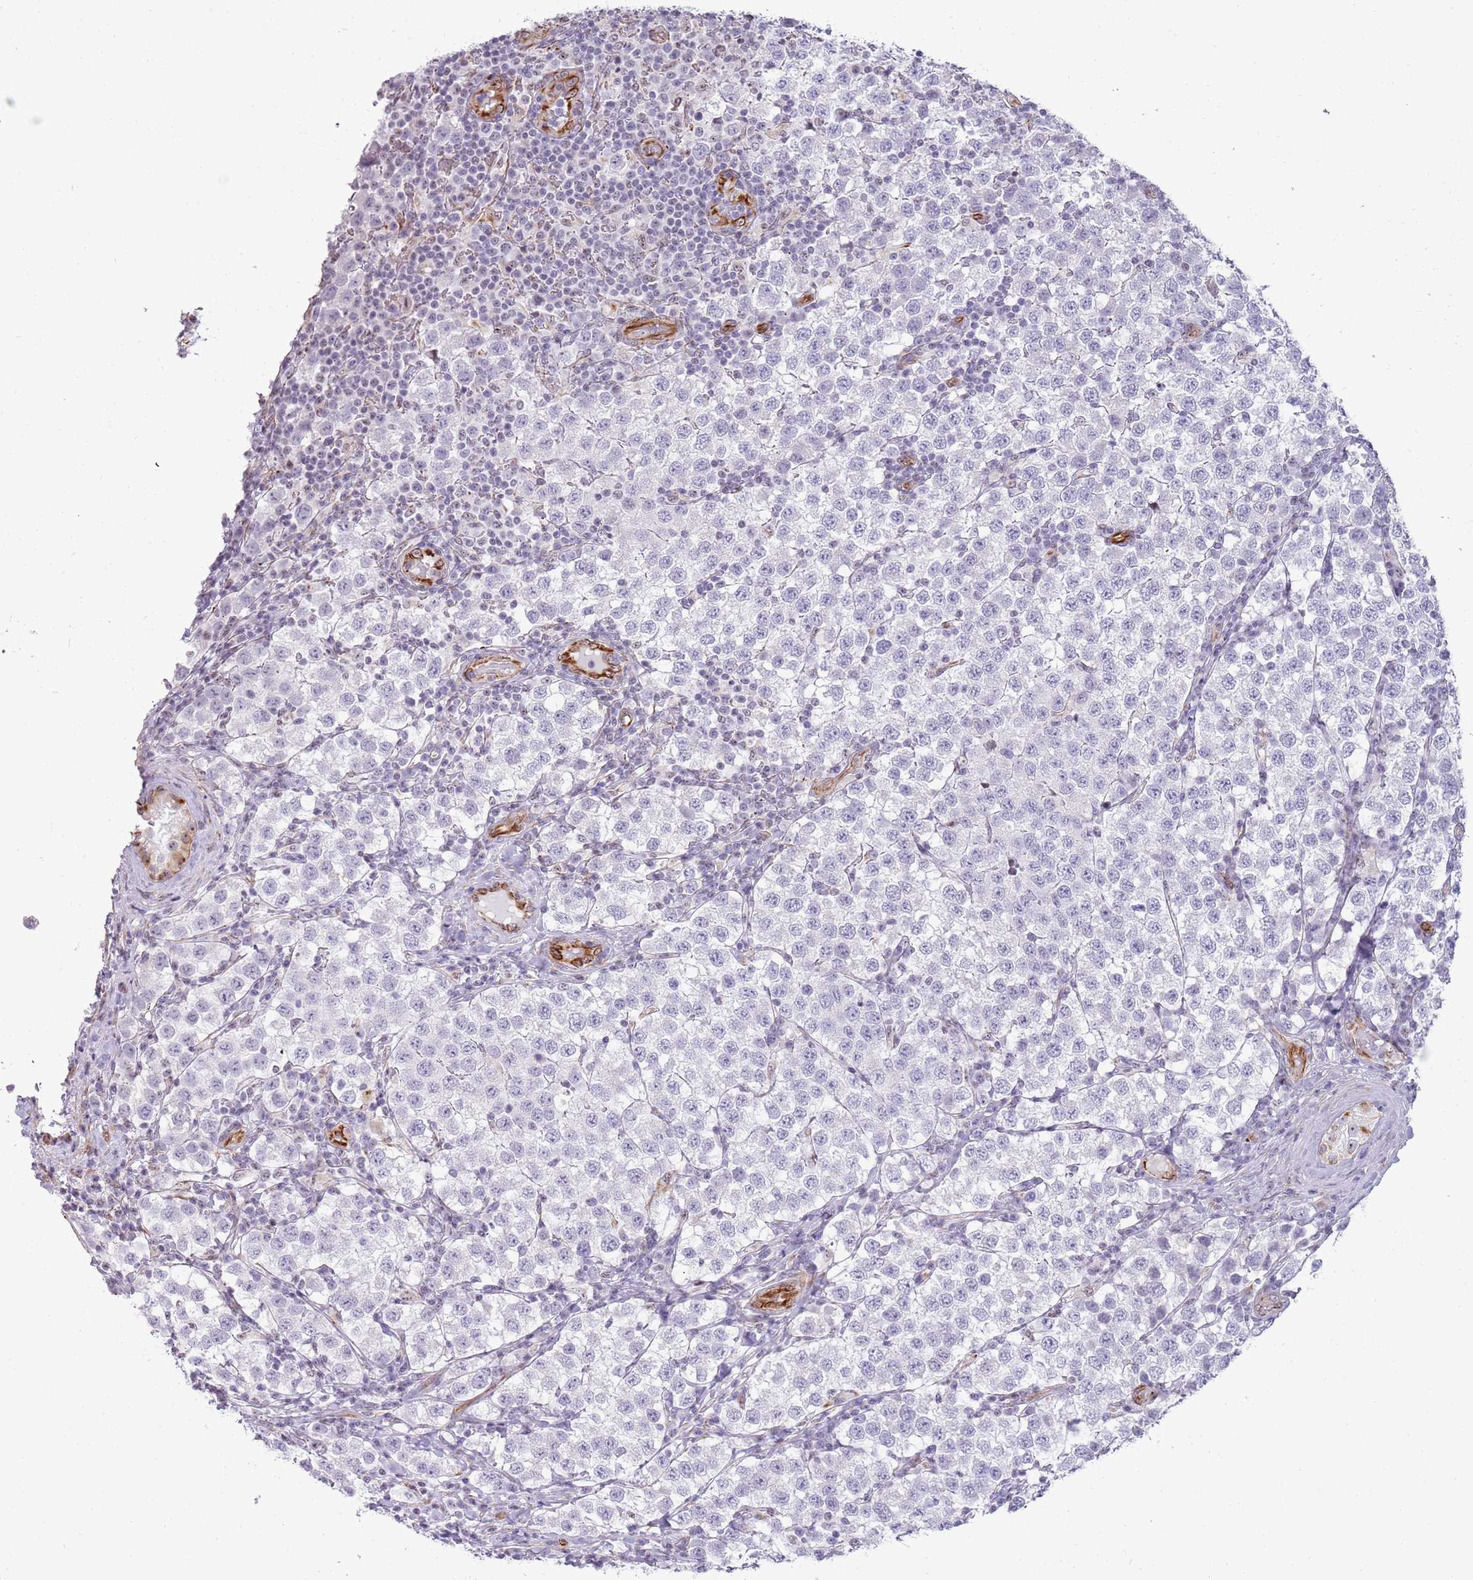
{"staining": {"intensity": "negative", "quantity": "none", "location": "none"}, "tissue": "testis cancer", "cell_type": "Tumor cells", "image_type": "cancer", "snomed": [{"axis": "morphology", "description": "Seminoma, NOS"}, {"axis": "topography", "description": "Testis"}], "caption": "High power microscopy photomicrograph of an immunohistochemistry image of testis seminoma, revealing no significant staining in tumor cells.", "gene": "NBPF3", "patient": {"sex": "male", "age": 34}}